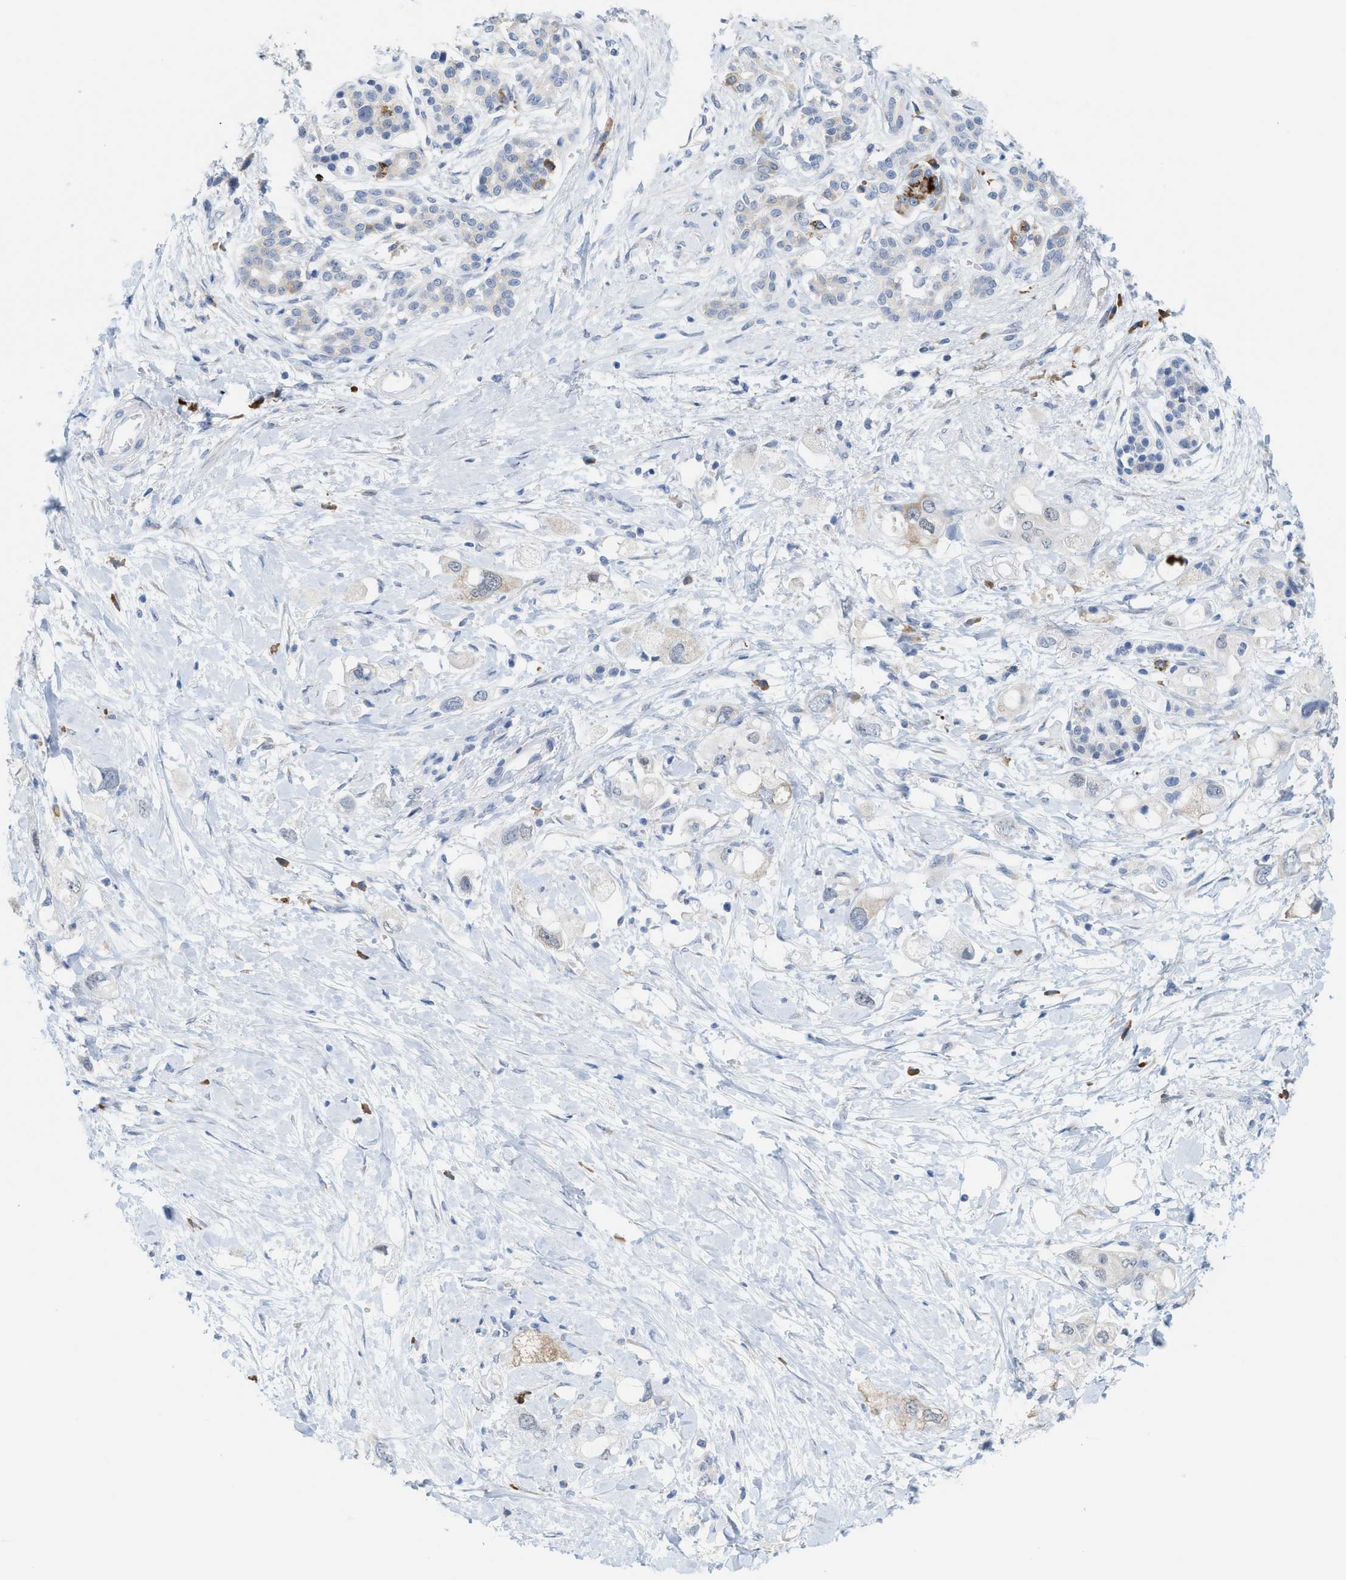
{"staining": {"intensity": "negative", "quantity": "none", "location": "none"}, "tissue": "pancreatic cancer", "cell_type": "Tumor cells", "image_type": "cancer", "snomed": [{"axis": "morphology", "description": "Adenocarcinoma, NOS"}, {"axis": "topography", "description": "Pancreas"}], "caption": "A histopathology image of pancreatic cancer (adenocarcinoma) stained for a protein displays no brown staining in tumor cells.", "gene": "KIFC3", "patient": {"sex": "female", "age": 56}}